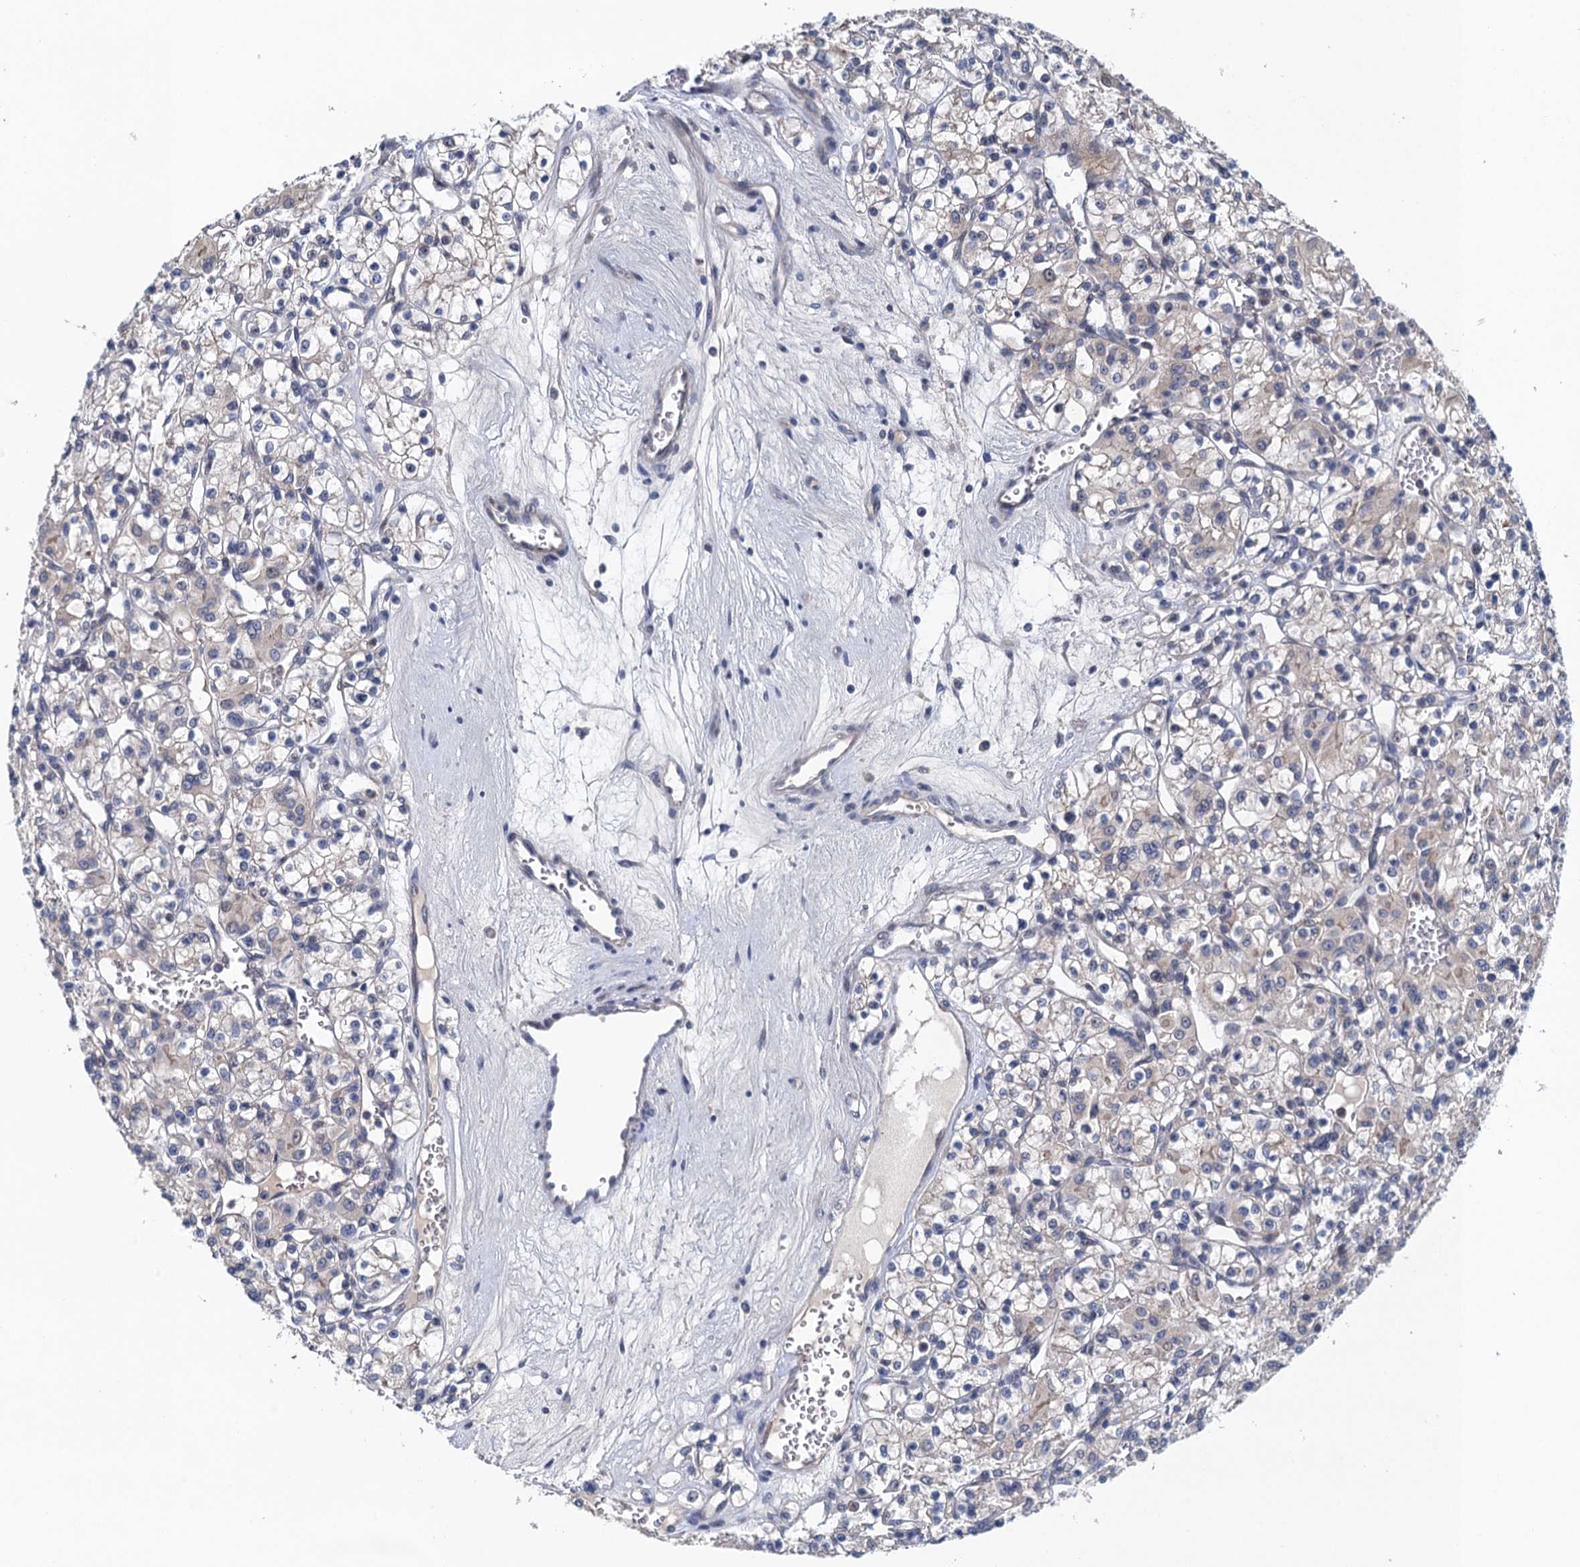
{"staining": {"intensity": "negative", "quantity": "none", "location": "none"}, "tissue": "renal cancer", "cell_type": "Tumor cells", "image_type": "cancer", "snomed": [{"axis": "morphology", "description": "Adenocarcinoma, NOS"}, {"axis": "topography", "description": "Kidney"}], "caption": "High magnification brightfield microscopy of renal cancer stained with DAB (brown) and counterstained with hematoxylin (blue): tumor cells show no significant expression.", "gene": "MDM1", "patient": {"sex": "female", "age": 59}}